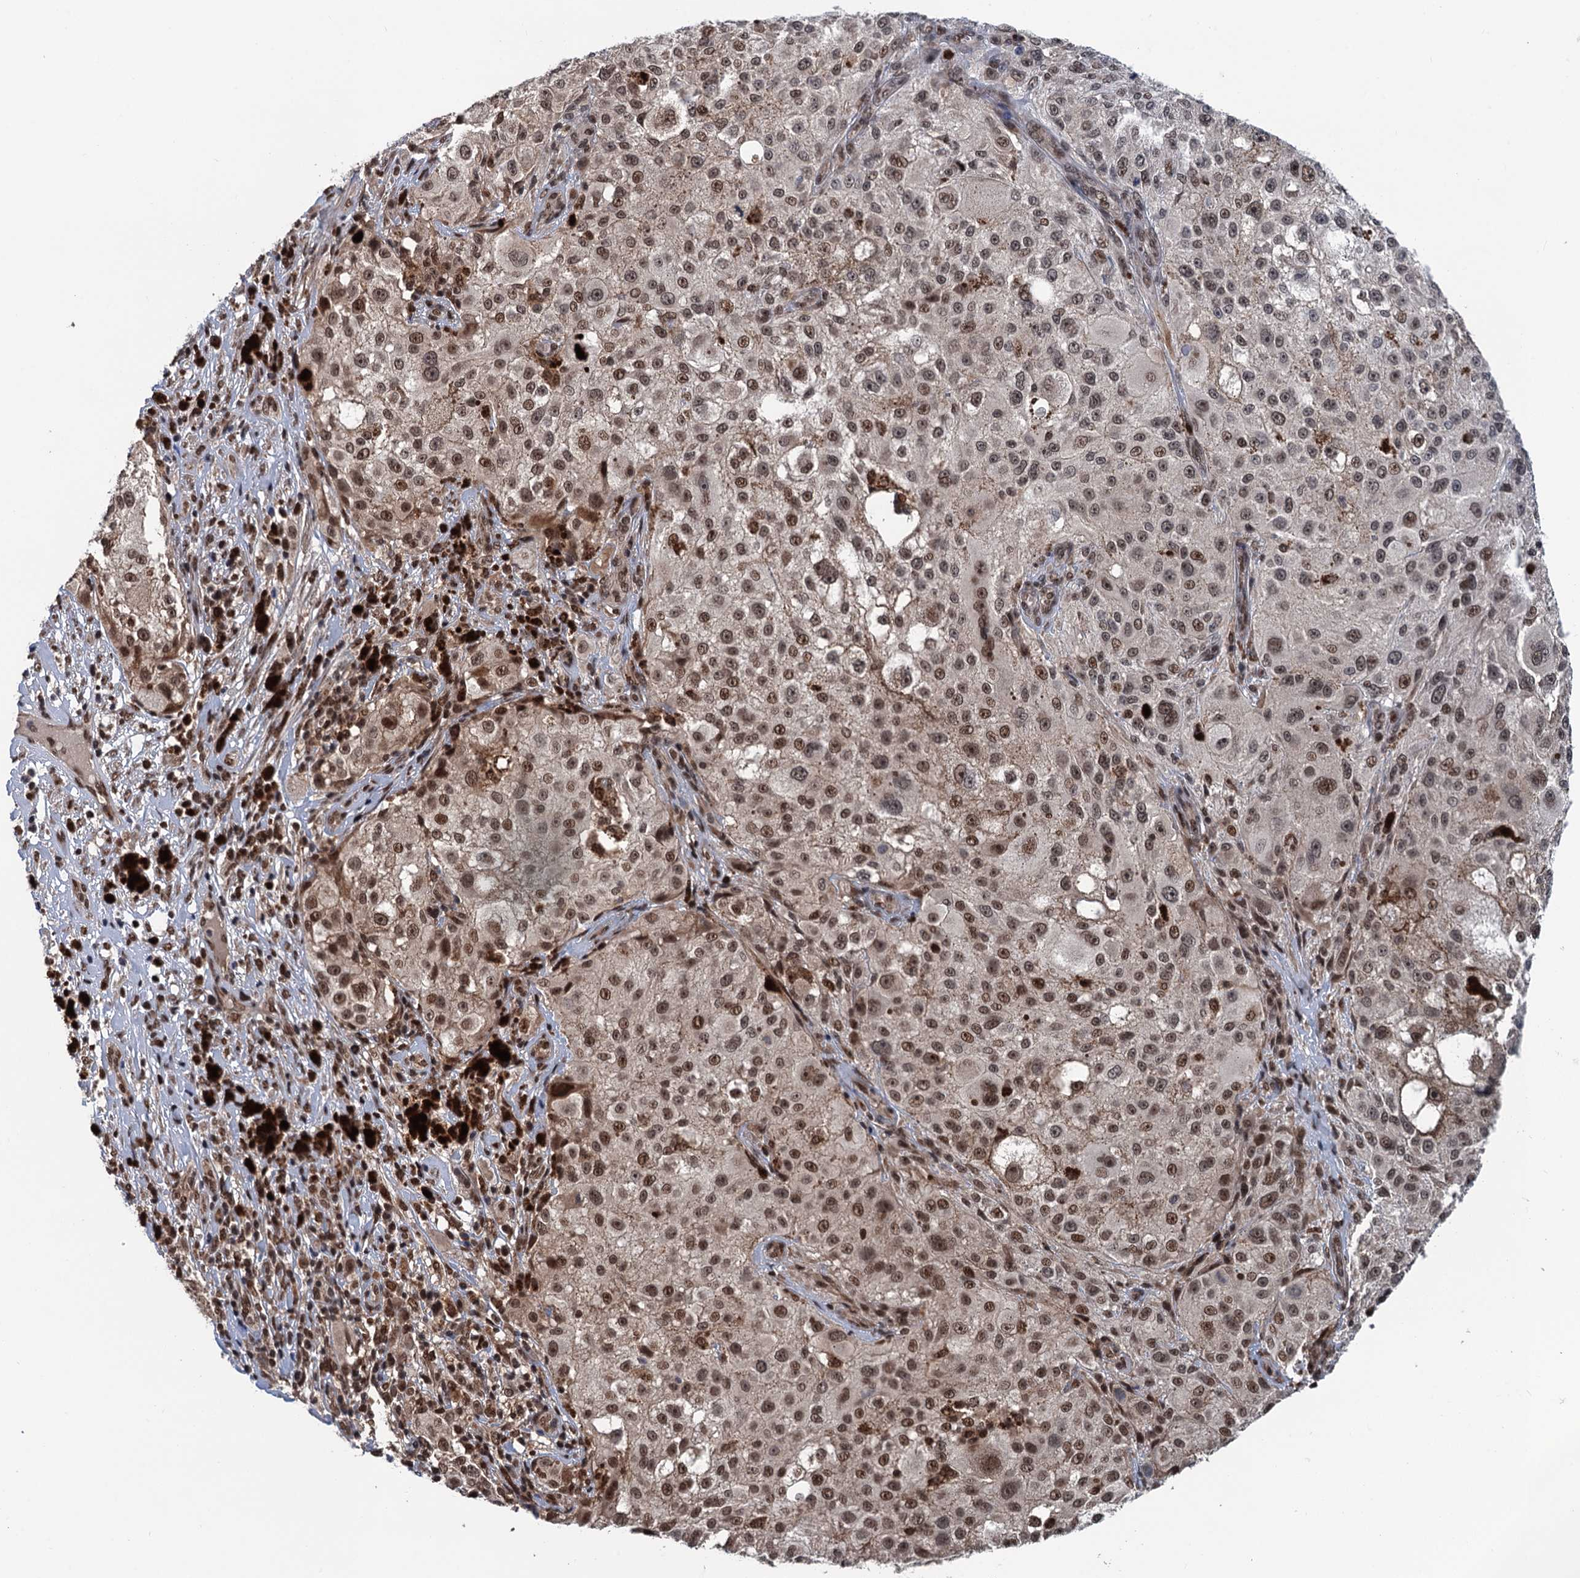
{"staining": {"intensity": "moderate", "quantity": ">75%", "location": "nuclear"}, "tissue": "melanoma", "cell_type": "Tumor cells", "image_type": "cancer", "snomed": [{"axis": "morphology", "description": "Necrosis, NOS"}, {"axis": "morphology", "description": "Malignant melanoma, NOS"}, {"axis": "topography", "description": "Skin"}], "caption": "Moderate nuclear protein positivity is present in about >75% of tumor cells in malignant melanoma. Using DAB (3,3'-diaminobenzidine) (brown) and hematoxylin (blue) stains, captured at high magnification using brightfield microscopy.", "gene": "RASSF4", "patient": {"sex": "female", "age": 87}}